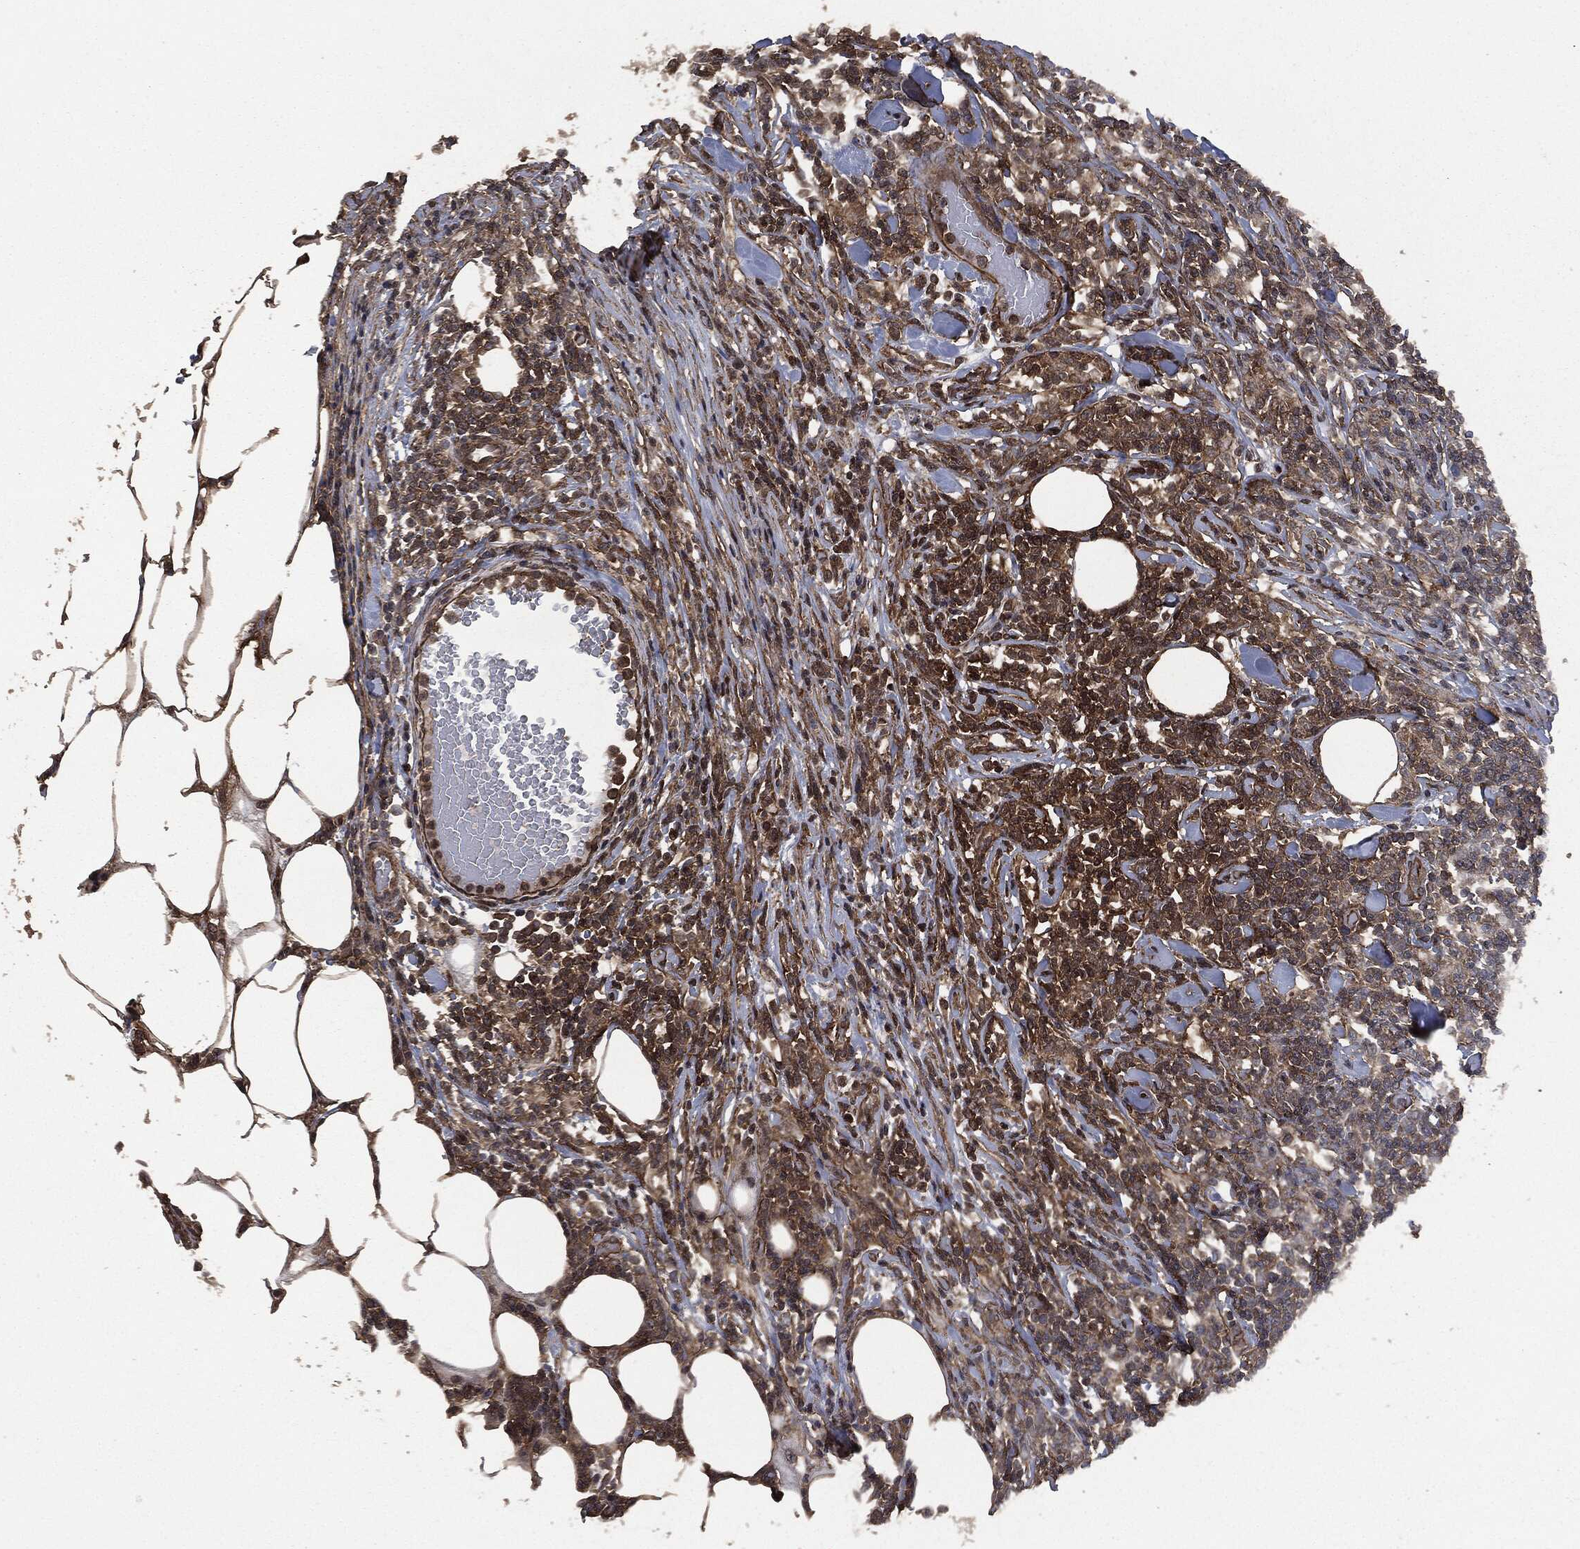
{"staining": {"intensity": "moderate", "quantity": "25%-75%", "location": "cytoplasmic/membranous"}, "tissue": "lymphoma", "cell_type": "Tumor cells", "image_type": "cancer", "snomed": [{"axis": "morphology", "description": "Malignant lymphoma, non-Hodgkin's type, High grade"}, {"axis": "topography", "description": "Lymph node"}], "caption": "Lymphoma tissue reveals moderate cytoplasmic/membranous expression in about 25%-75% of tumor cells, visualized by immunohistochemistry.", "gene": "HRAS", "patient": {"sex": "female", "age": 84}}